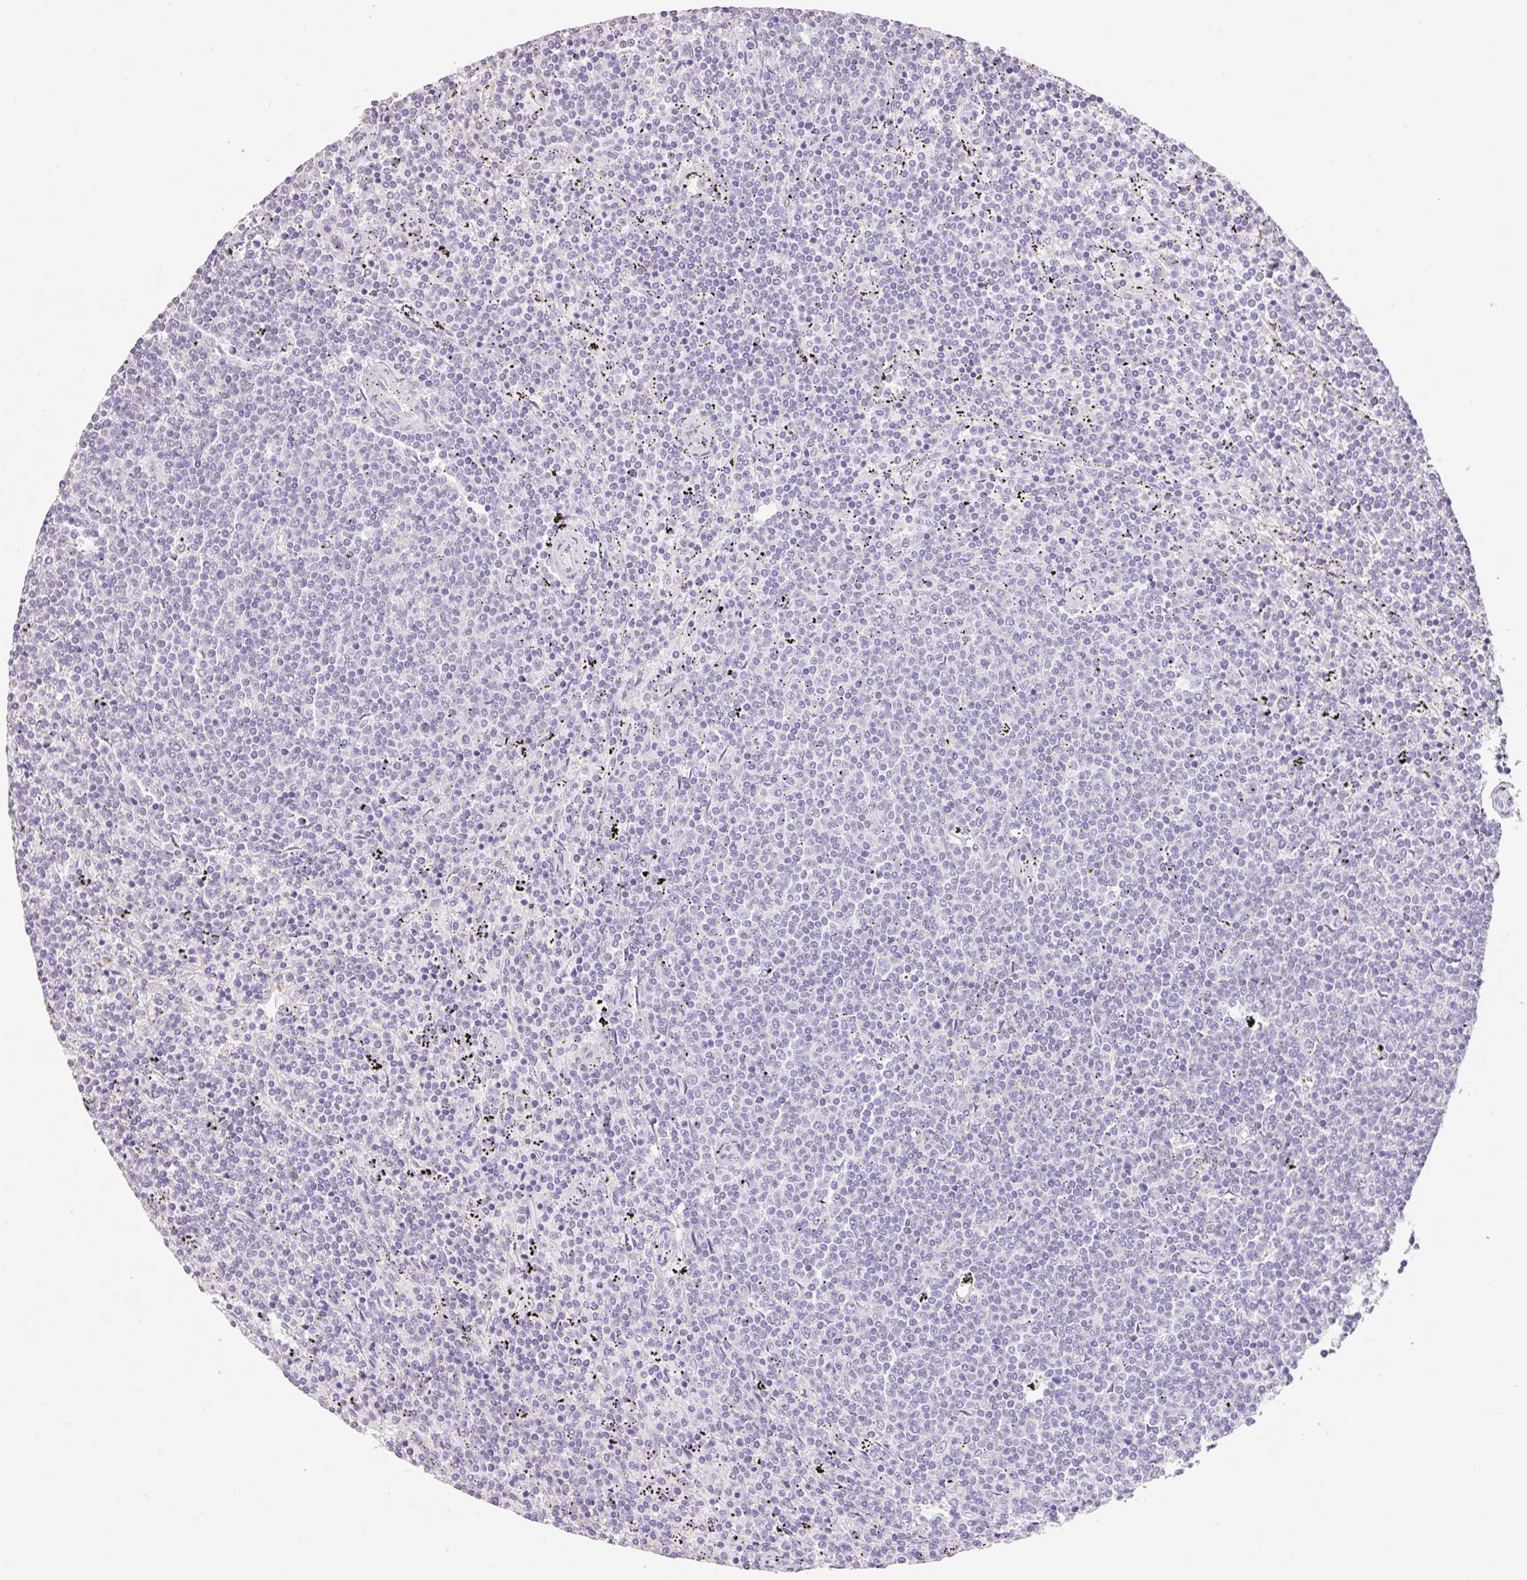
{"staining": {"intensity": "negative", "quantity": "none", "location": "none"}, "tissue": "lymphoma", "cell_type": "Tumor cells", "image_type": "cancer", "snomed": [{"axis": "morphology", "description": "Malignant lymphoma, non-Hodgkin's type, Low grade"}, {"axis": "topography", "description": "Spleen"}], "caption": "Tumor cells are negative for brown protein staining in malignant lymphoma, non-Hodgkin's type (low-grade).", "gene": "HCRTR2", "patient": {"sex": "female", "age": 50}}